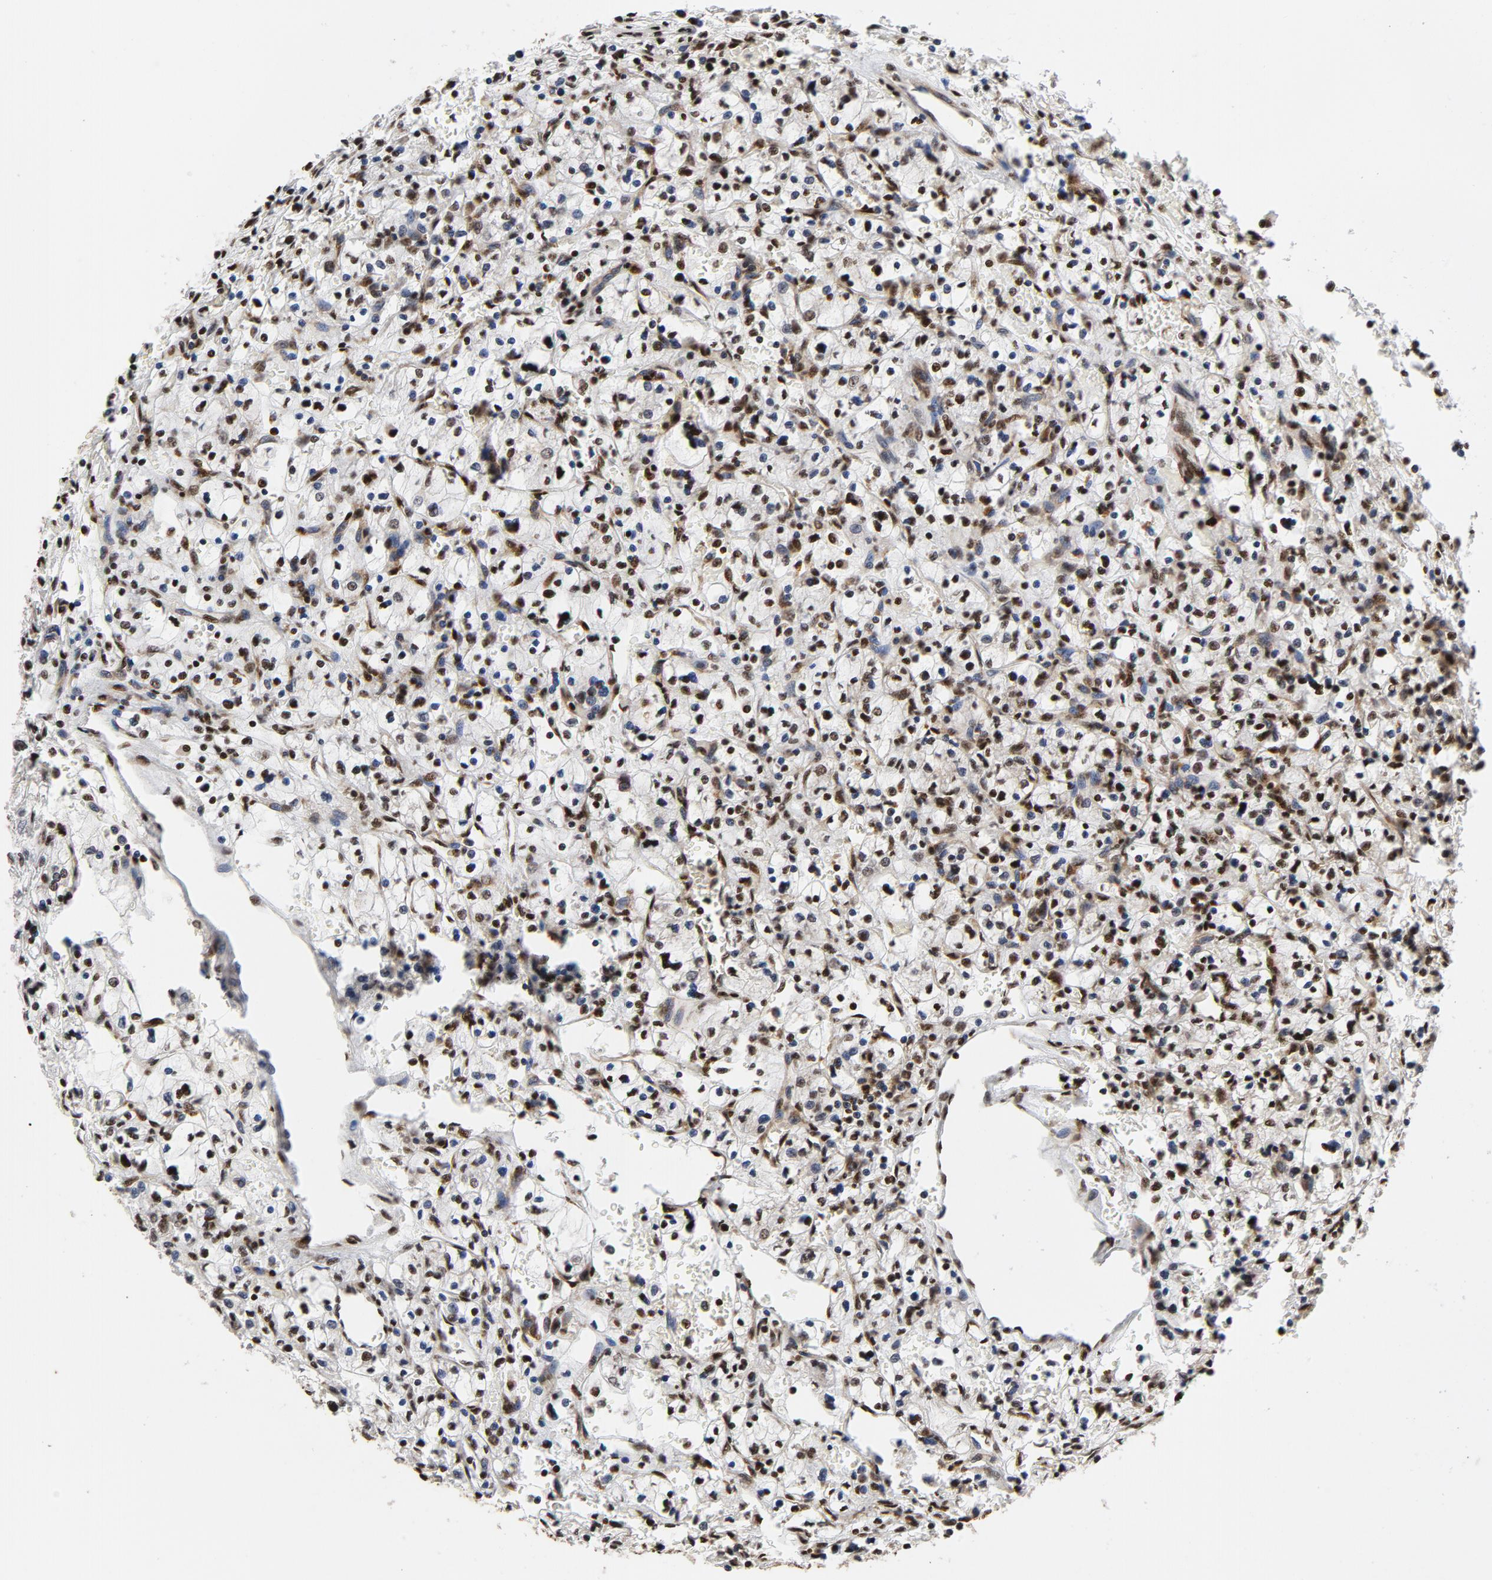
{"staining": {"intensity": "strong", "quantity": ">75%", "location": "nuclear"}, "tissue": "renal cancer", "cell_type": "Tumor cells", "image_type": "cancer", "snomed": [{"axis": "morphology", "description": "Adenocarcinoma, NOS"}, {"axis": "topography", "description": "Kidney"}], "caption": "Renal cancer (adenocarcinoma) stained with a protein marker shows strong staining in tumor cells.", "gene": "NFYB", "patient": {"sex": "female", "age": 83}}